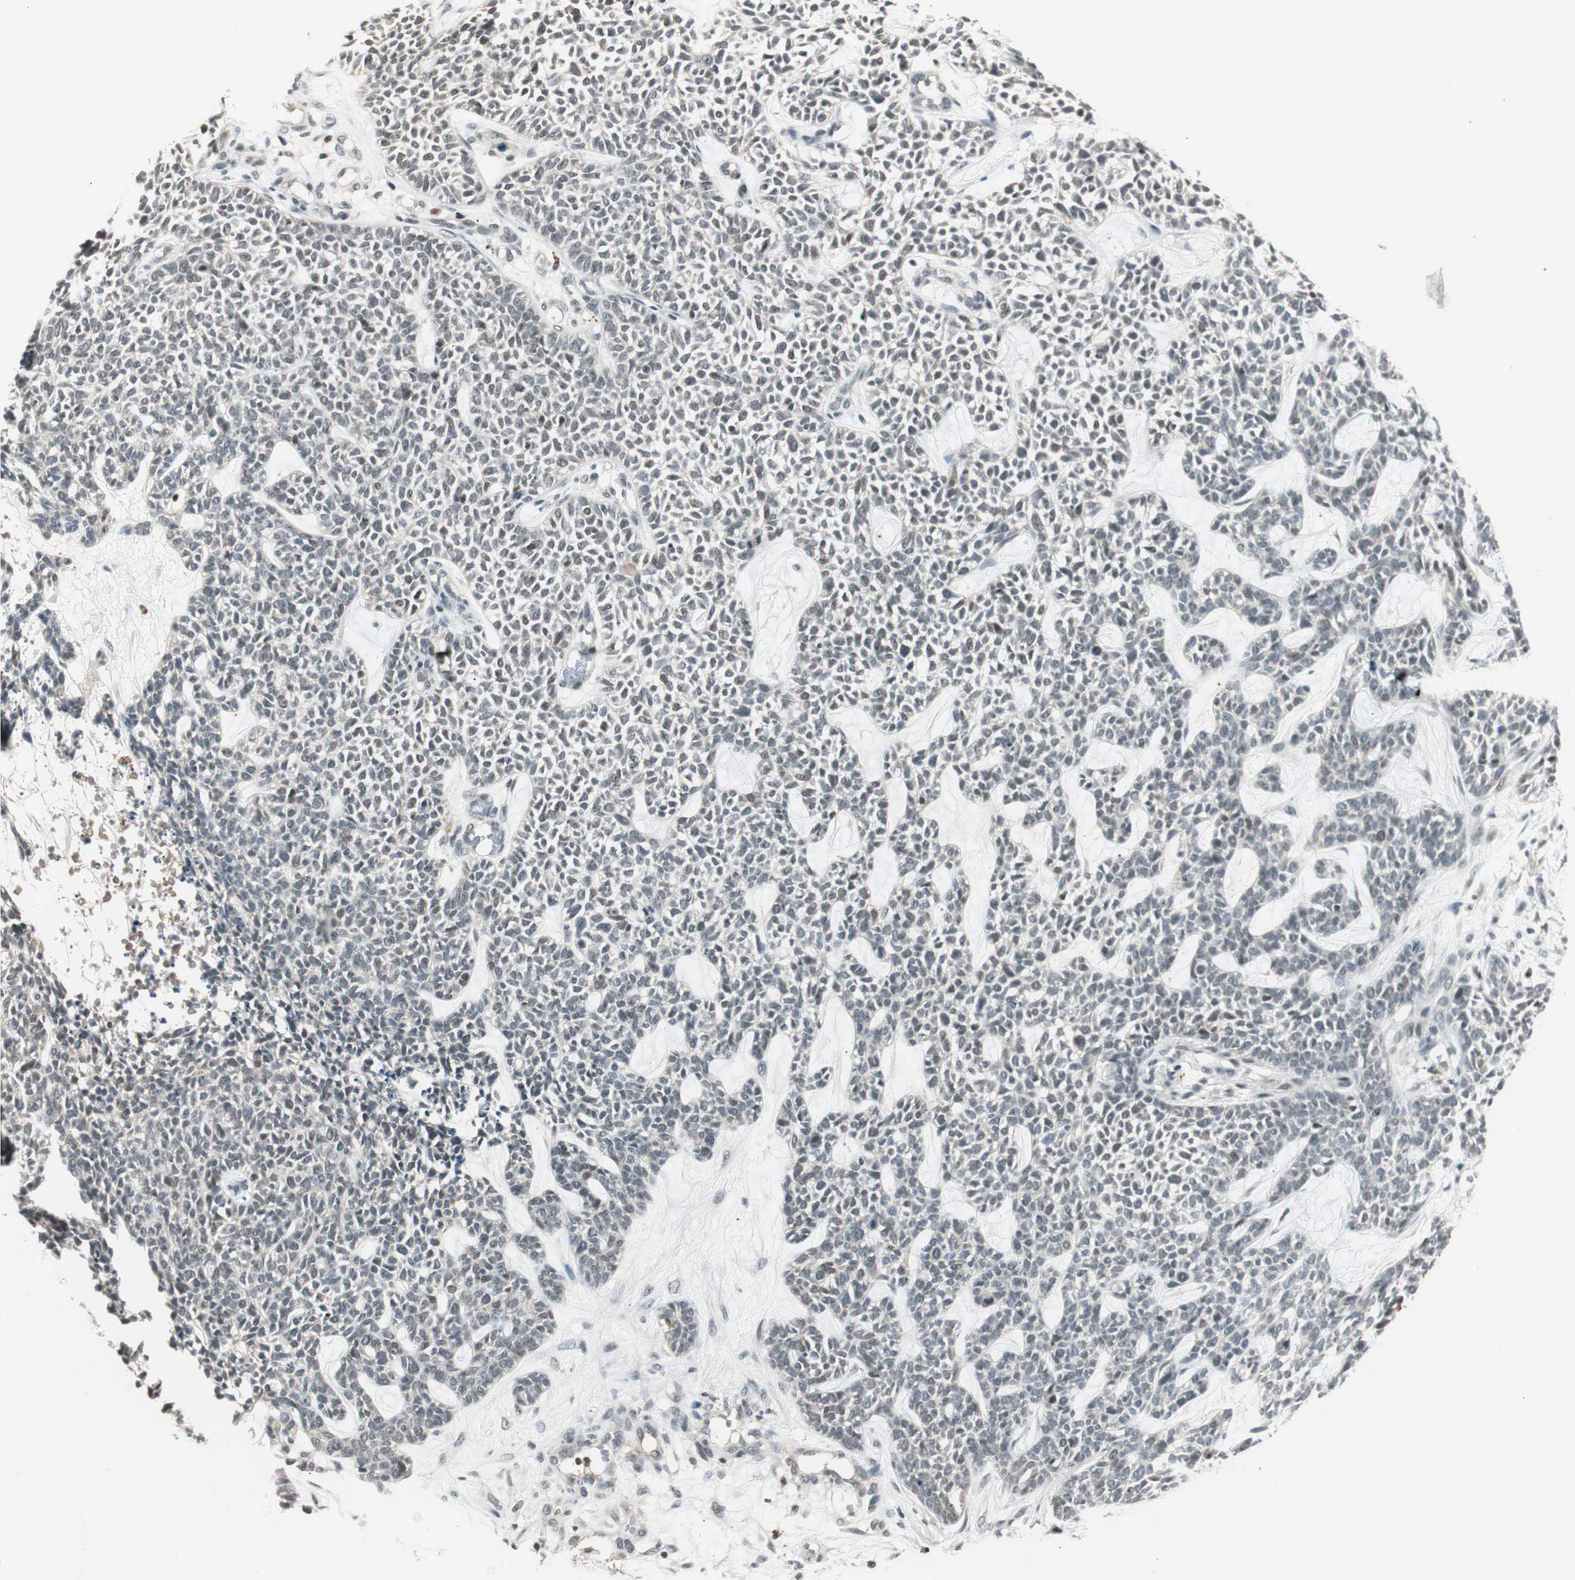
{"staining": {"intensity": "weak", "quantity": "<25%", "location": "nuclear"}, "tissue": "skin cancer", "cell_type": "Tumor cells", "image_type": "cancer", "snomed": [{"axis": "morphology", "description": "Basal cell carcinoma"}, {"axis": "topography", "description": "Skin"}], "caption": "A histopathology image of human basal cell carcinoma (skin) is negative for staining in tumor cells.", "gene": "NFRKB", "patient": {"sex": "female", "age": 84}}